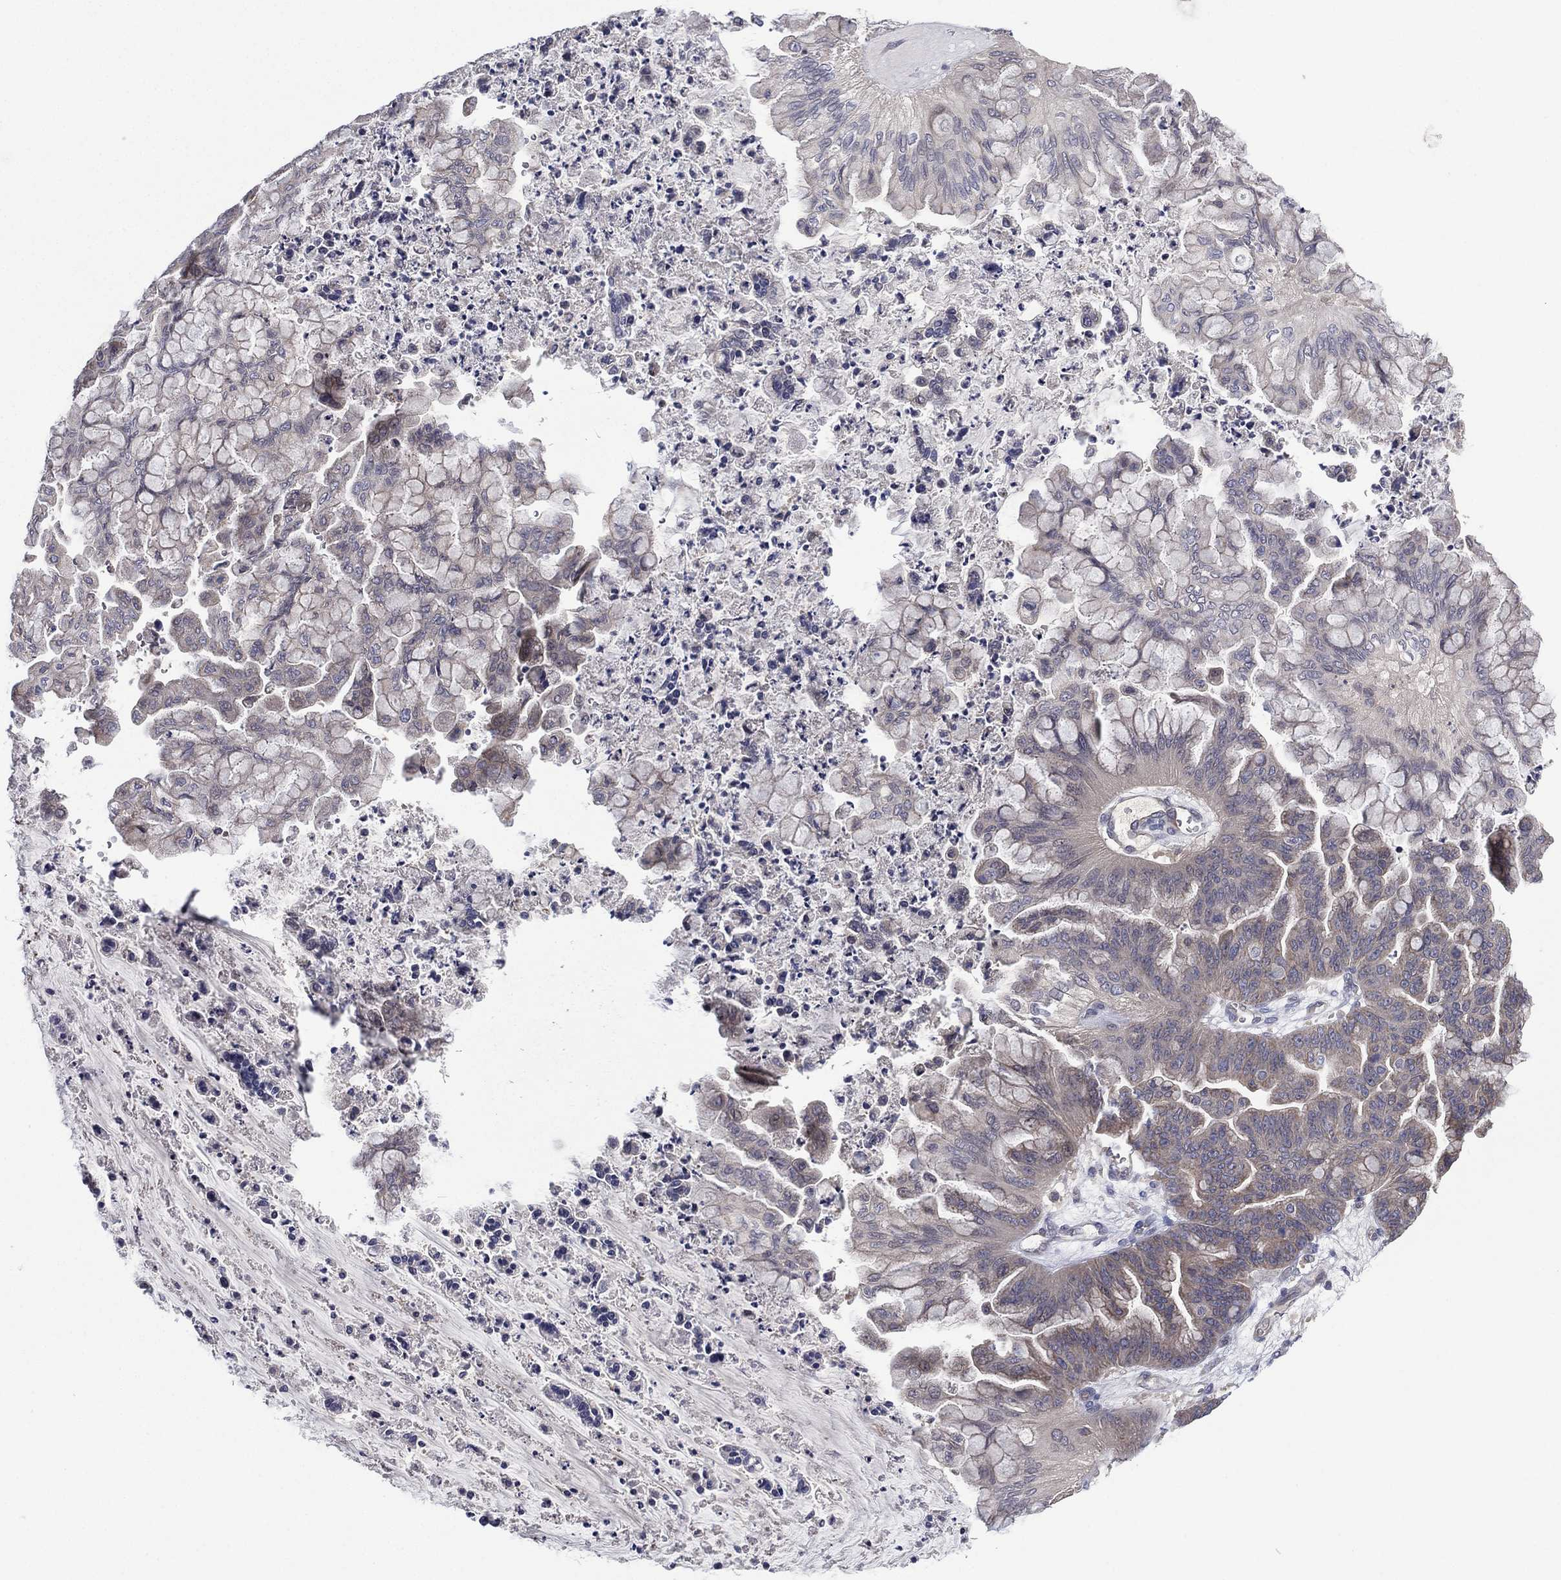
{"staining": {"intensity": "negative", "quantity": "none", "location": "none"}, "tissue": "ovarian cancer", "cell_type": "Tumor cells", "image_type": "cancer", "snomed": [{"axis": "morphology", "description": "Cystadenocarcinoma, mucinous, NOS"}, {"axis": "topography", "description": "Ovary"}], "caption": "Immunohistochemistry (IHC) of ovarian cancer (mucinous cystadenocarcinoma) shows no positivity in tumor cells.", "gene": "MPP7", "patient": {"sex": "female", "age": 67}}